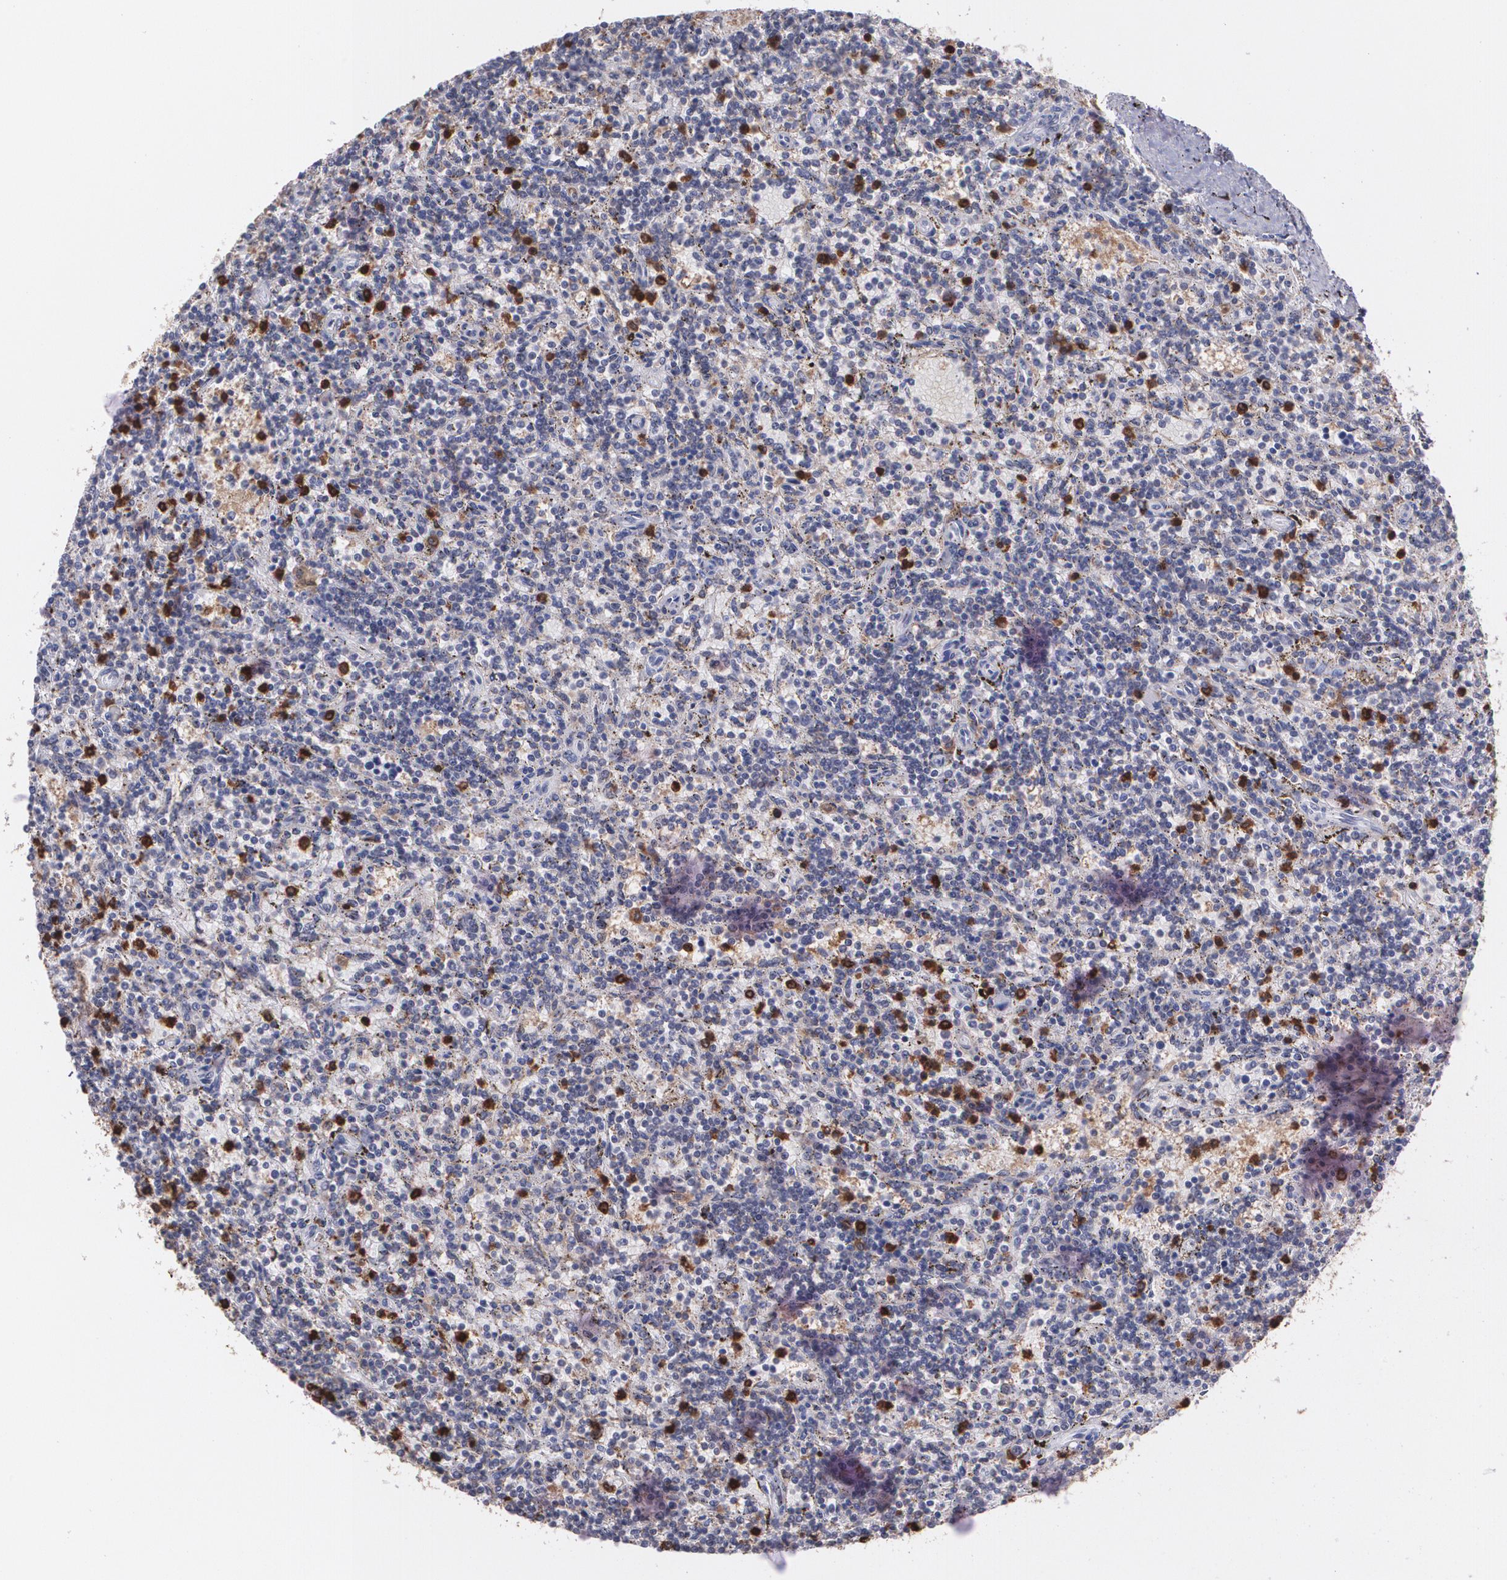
{"staining": {"intensity": "negative", "quantity": "none", "location": "none"}, "tissue": "lymphoma", "cell_type": "Tumor cells", "image_type": "cancer", "snomed": [{"axis": "morphology", "description": "Malignant lymphoma, non-Hodgkin's type, Low grade"}, {"axis": "topography", "description": "Spleen"}], "caption": "The micrograph shows no significant positivity in tumor cells of malignant lymphoma, non-Hodgkin's type (low-grade).", "gene": "NCF2", "patient": {"sex": "male", "age": 73}}